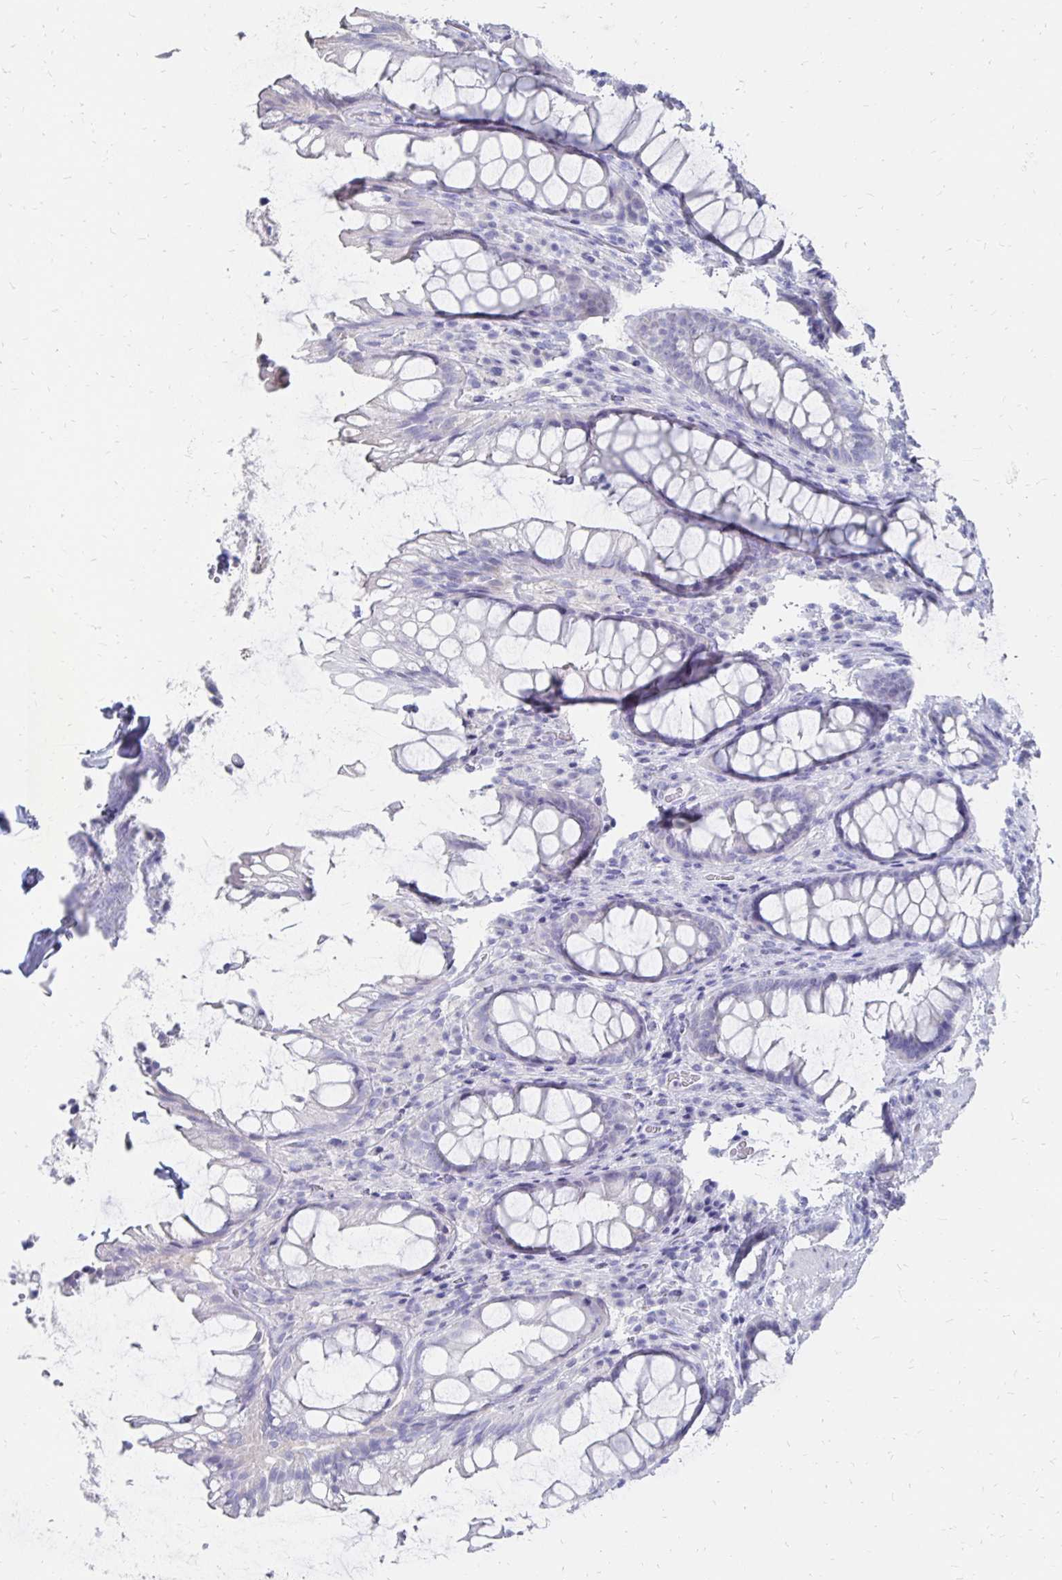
{"staining": {"intensity": "negative", "quantity": "none", "location": "none"}, "tissue": "rectum", "cell_type": "Glandular cells", "image_type": "normal", "snomed": [{"axis": "morphology", "description": "Normal tissue, NOS"}, {"axis": "topography", "description": "Rectum"}], "caption": "High magnification brightfield microscopy of benign rectum stained with DAB (brown) and counterstained with hematoxylin (blue): glandular cells show no significant positivity. (DAB immunohistochemistry (IHC) visualized using brightfield microscopy, high magnification).", "gene": "SYCP3", "patient": {"sex": "male", "age": 72}}